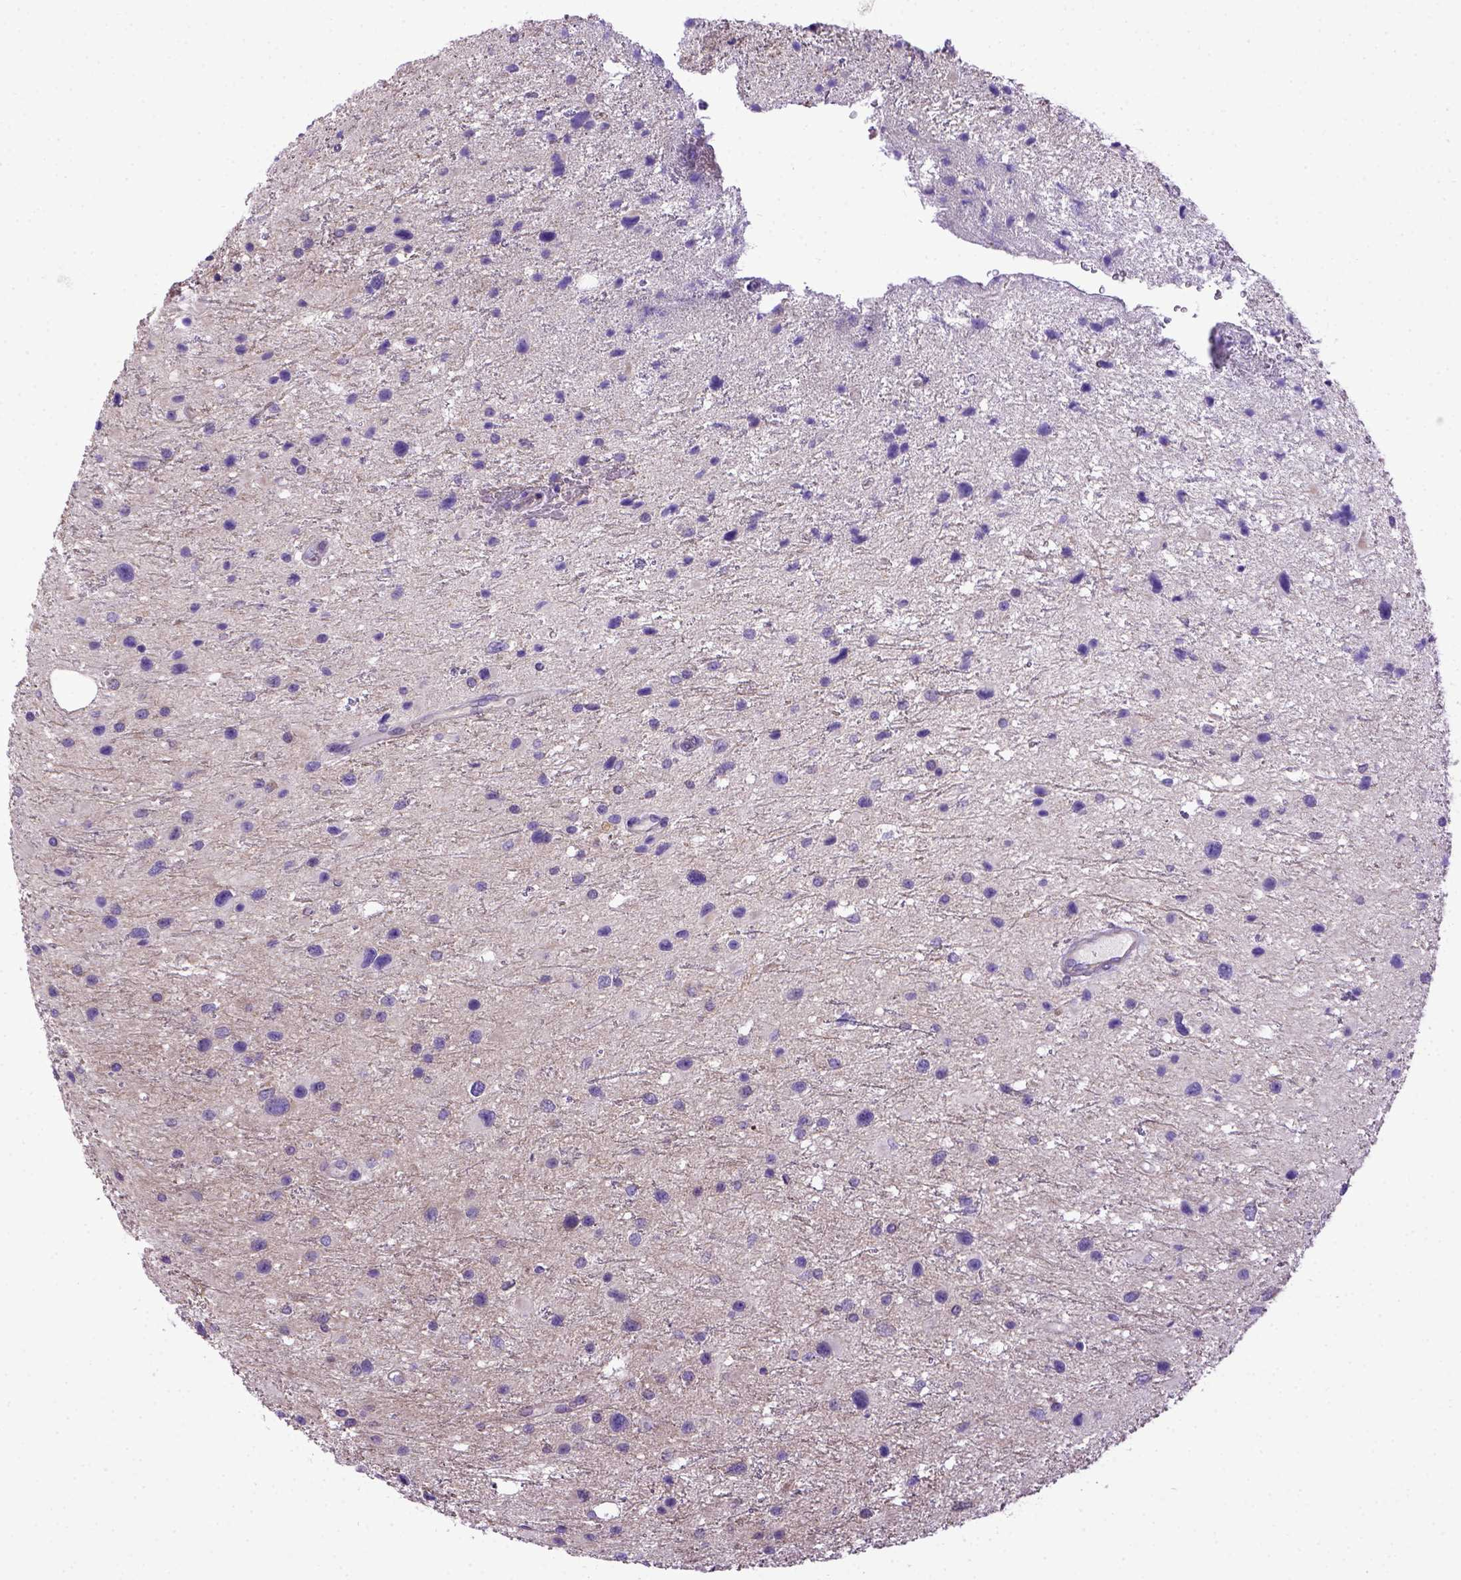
{"staining": {"intensity": "negative", "quantity": "none", "location": "none"}, "tissue": "glioma", "cell_type": "Tumor cells", "image_type": "cancer", "snomed": [{"axis": "morphology", "description": "Glioma, malignant, Low grade"}, {"axis": "topography", "description": "Brain"}], "caption": "Human malignant low-grade glioma stained for a protein using immunohistochemistry (IHC) exhibits no positivity in tumor cells.", "gene": "ADAM12", "patient": {"sex": "female", "age": 32}}